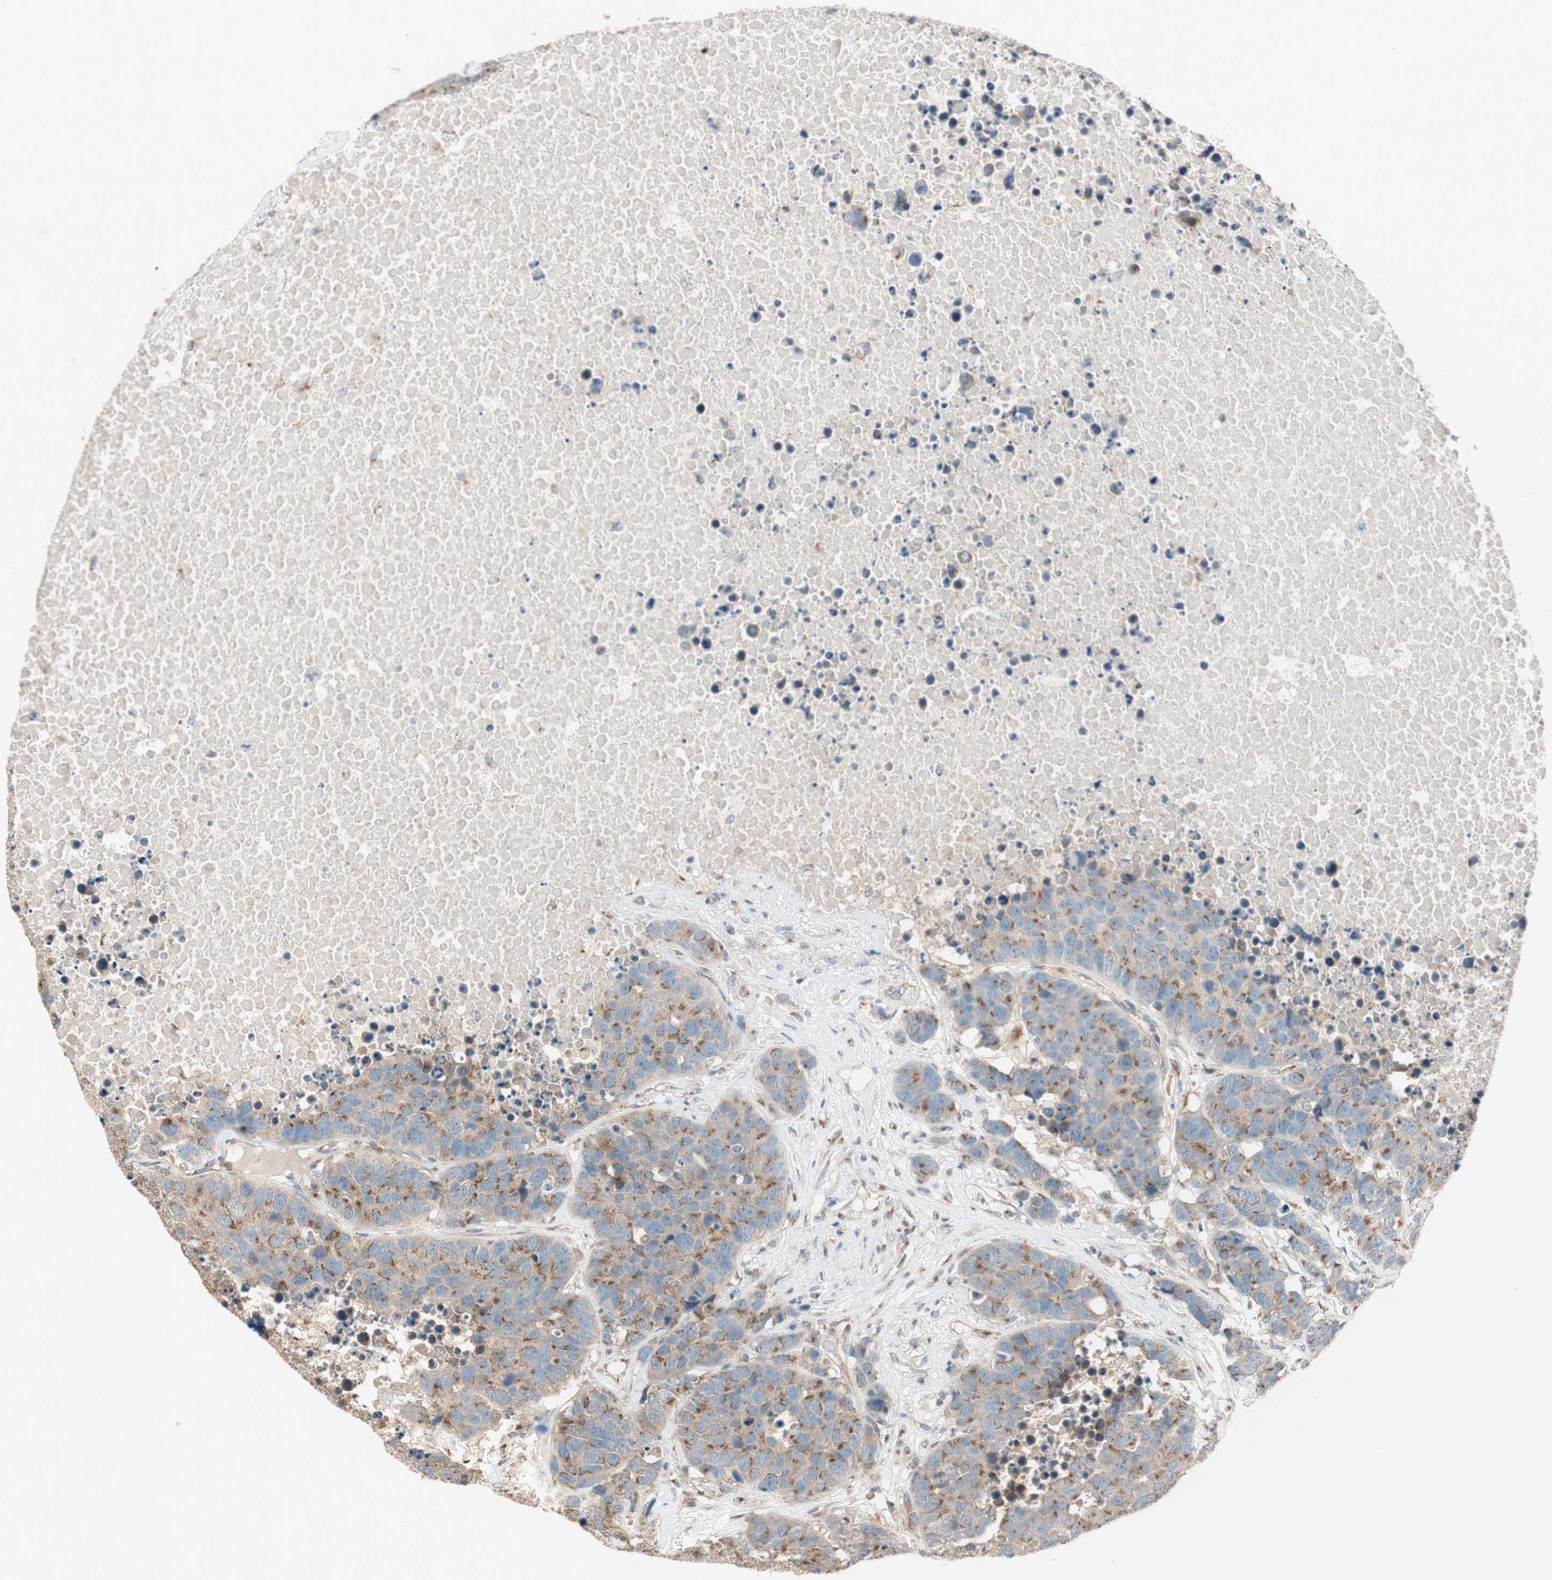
{"staining": {"intensity": "moderate", "quantity": ">75%", "location": "cytoplasmic/membranous"}, "tissue": "carcinoid", "cell_type": "Tumor cells", "image_type": "cancer", "snomed": [{"axis": "morphology", "description": "Carcinoid, malignant, NOS"}, {"axis": "topography", "description": "Lung"}], "caption": "DAB (3,3'-diaminobenzidine) immunohistochemical staining of carcinoid displays moderate cytoplasmic/membranous protein staining in approximately >75% of tumor cells.", "gene": "SEC16A", "patient": {"sex": "male", "age": 60}}